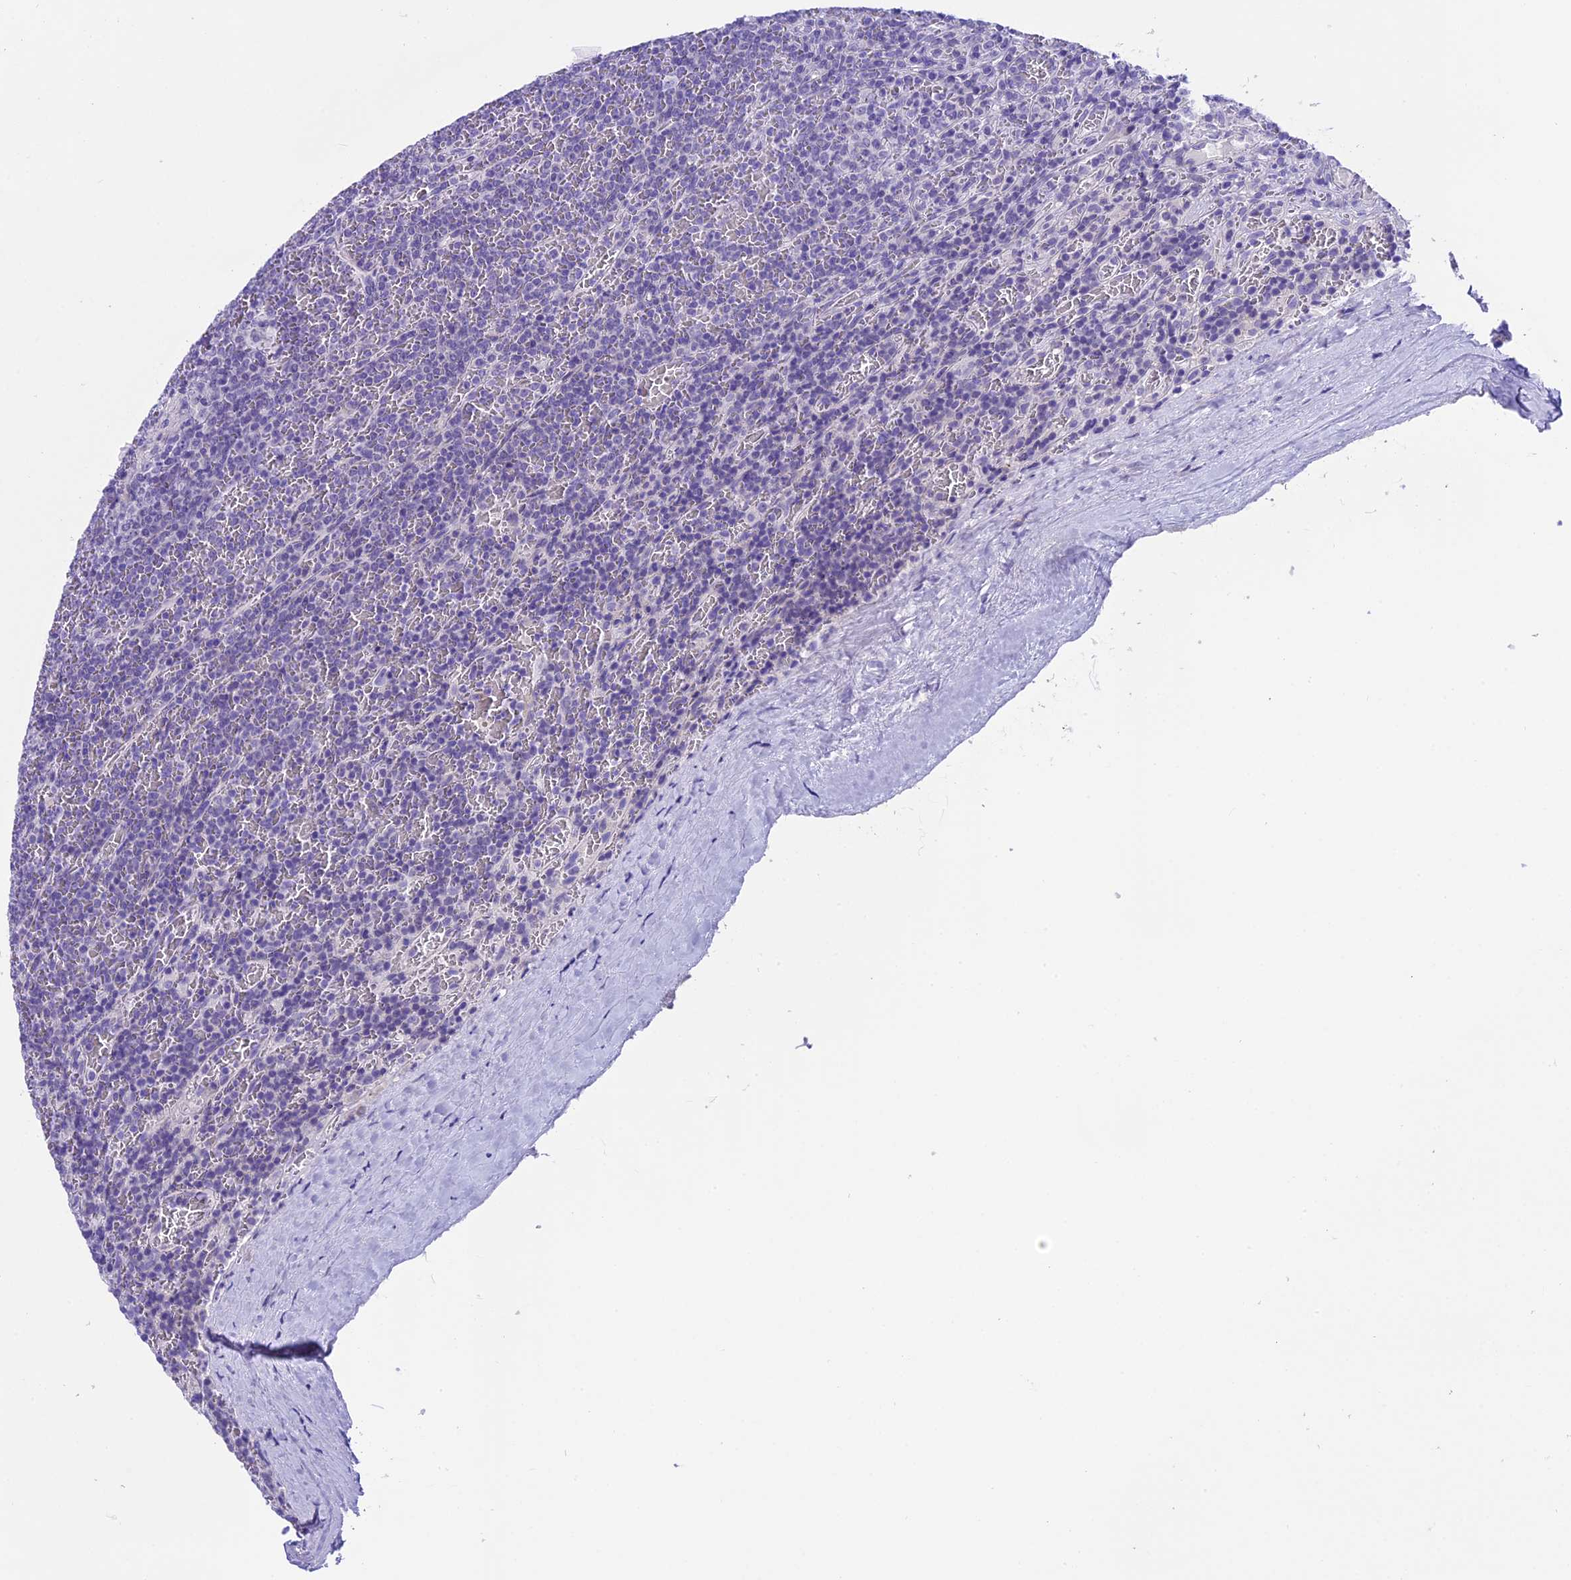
{"staining": {"intensity": "negative", "quantity": "none", "location": "none"}, "tissue": "lymphoma", "cell_type": "Tumor cells", "image_type": "cancer", "snomed": [{"axis": "morphology", "description": "Malignant lymphoma, non-Hodgkin's type, Low grade"}, {"axis": "topography", "description": "Spleen"}], "caption": "An IHC histopathology image of malignant lymphoma, non-Hodgkin's type (low-grade) is shown. There is no staining in tumor cells of malignant lymphoma, non-Hodgkin's type (low-grade).", "gene": "PRR15", "patient": {"sex": "female", "age": 19}}